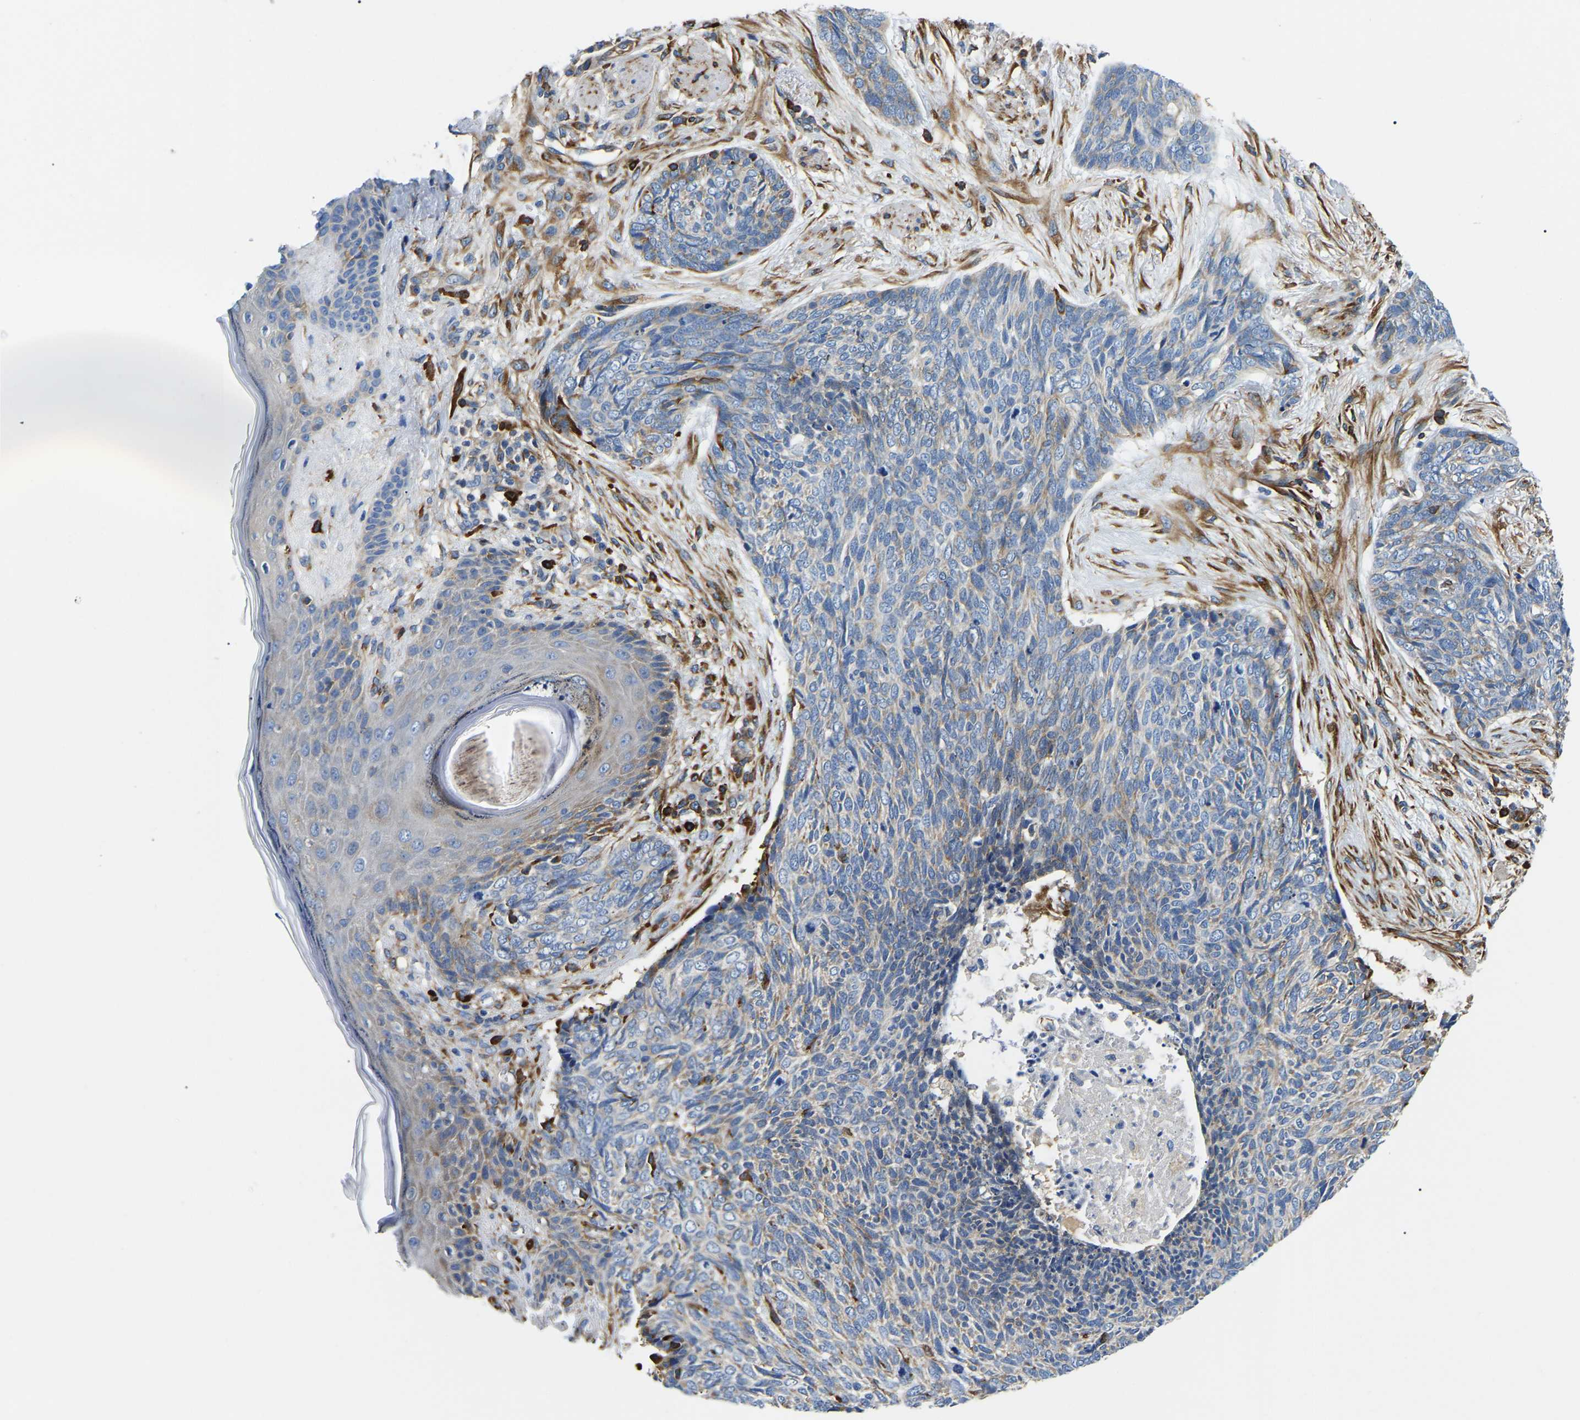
{"staining": {"intensity": "negative", "quantity": "none", "location": "none"}, "tissue": "skin cancer", "cell_type": "Tumor cells", "image_type": "cancer", "snomed": [{"axis": "morphology", "description": "Basal cell carcinoma"}, {"axis": "topography", "description": "Skin"}], "caption": "This is a photomicrograph of immunohistochemistry staining of skin cancer, which shows no expression in tumor cells. (DAB immunohistochemistry, high magnification).", "gene": "DUSP8", "patient": {"sex": "female", "age": 84}}